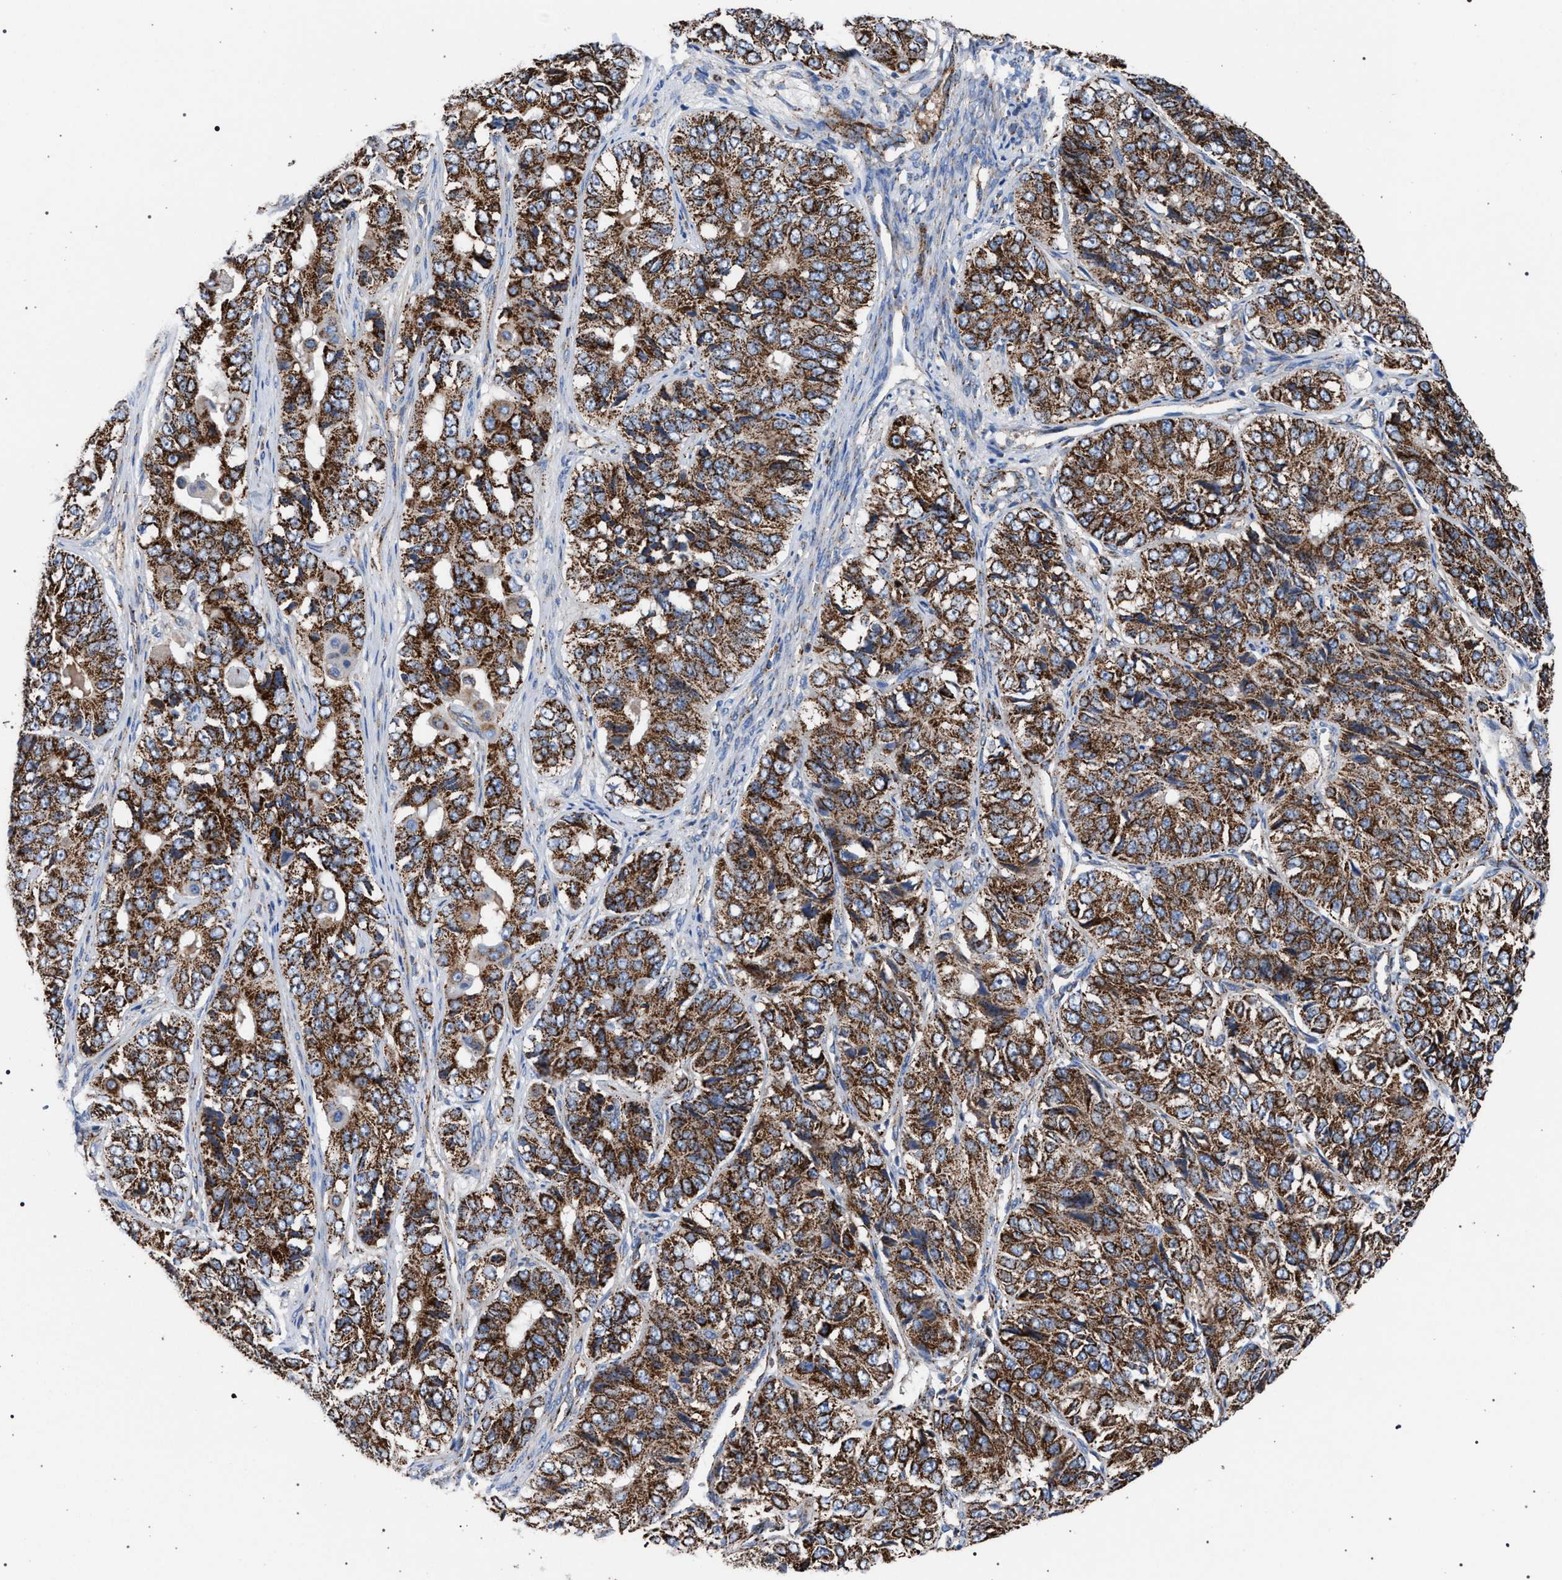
{"staining": {"intensity": "moderate", "quantity": ">75%", "location": "cytoplasmic/membranous"}, "tissue": "ovarian cancer", "cell_type": "Tumor cells", "image_type": "cancer", "snomed": [{"axis": "morphology", "description": "Carcinoma, endometroid"}, {"axis": "topography", "description": "Ovary"}], "caption": "Tumor cells show moderate cytoplasmic/membranous expression in about >75% of cells in ovarian cancer (endometroid carcinoma).", "gene": "VPS13A", "patient": {"sex": "female", "age": 51}}